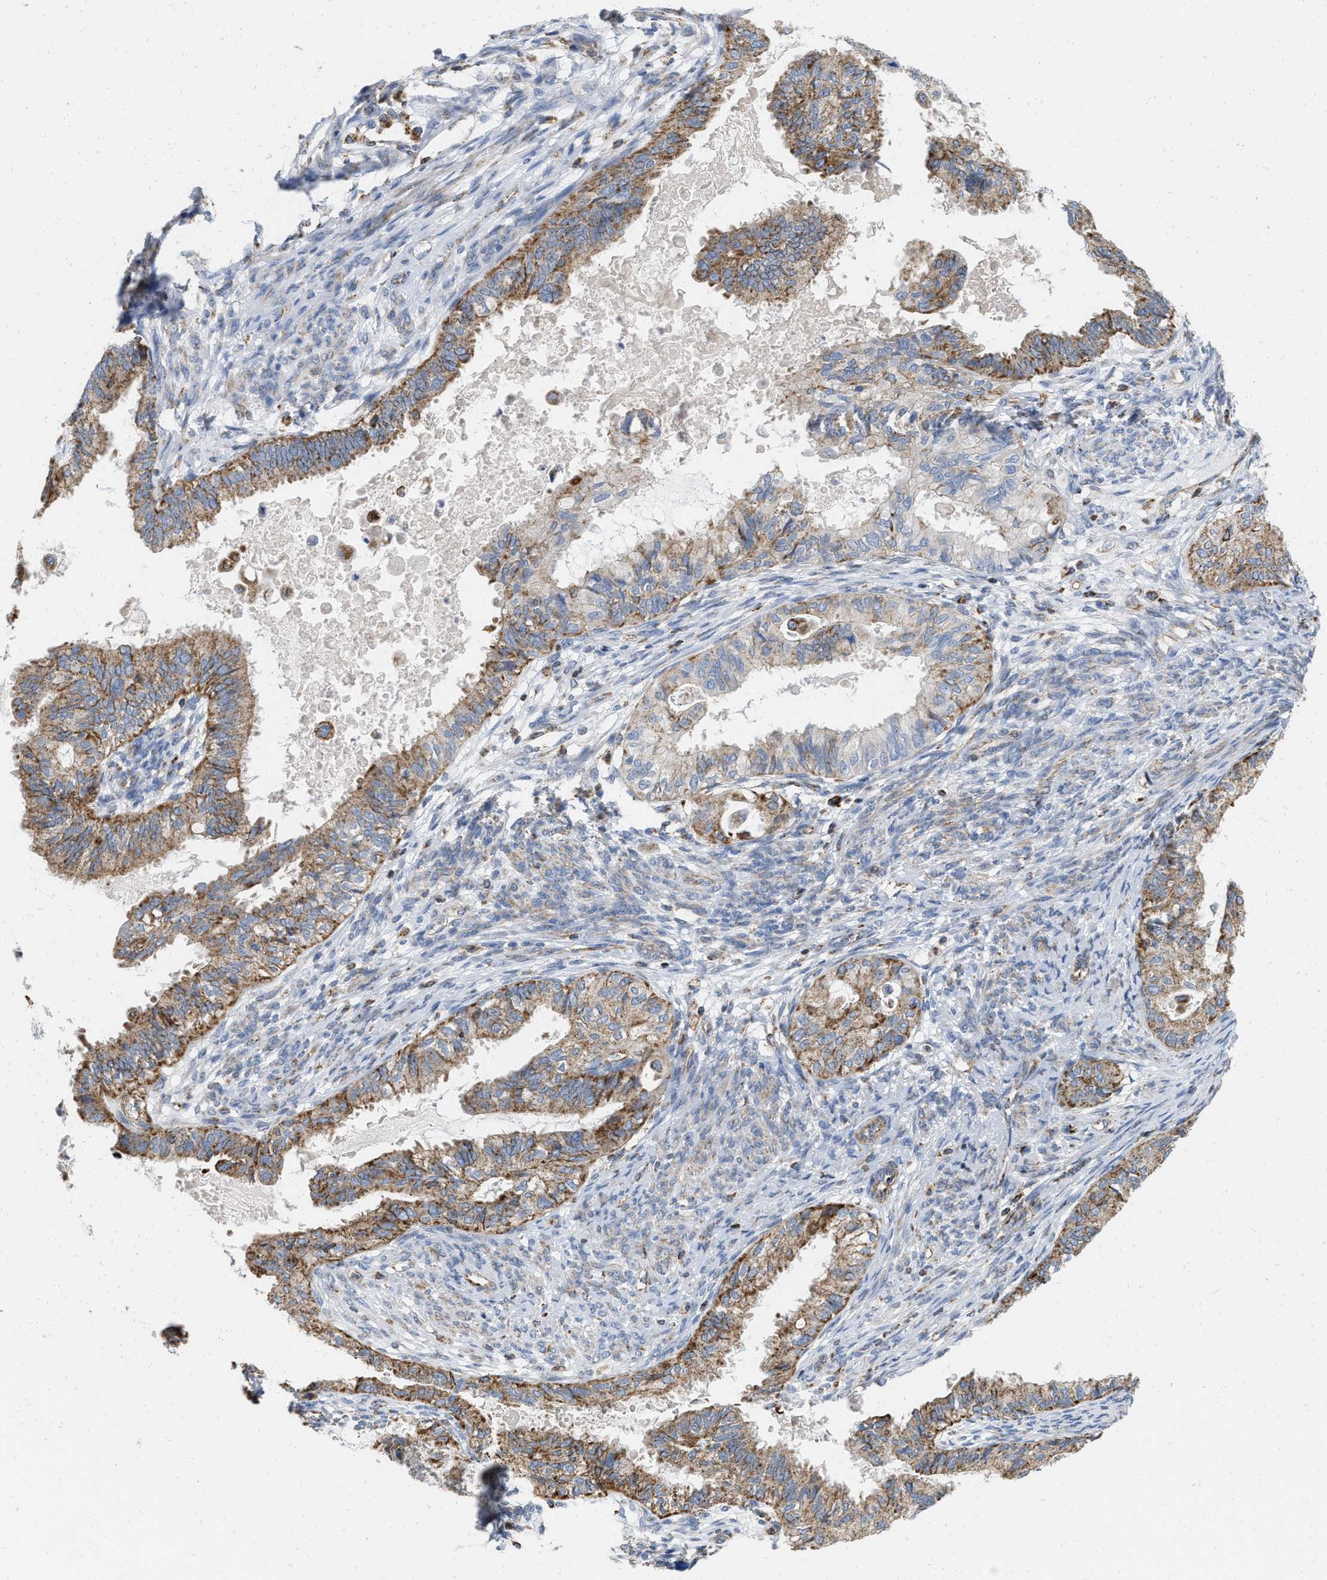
{"staining": {"intensity": "moderate", "quantity": ">75%", "location": "cytoplasmic/membranous"}, "tissue": "cervical cancer", "cell_type": "Tumor cells", "image_type": "cancer", "snomed": [{"axis": "morphology", "description": "Normal tissue, NOS"}, {"axis": "morphology", "description": "Adenocarcinoma, NOS"}, {"axis": "topography", "description": "Cervix"}, {"axis": "topography", "description": "Endometrium"}], "caption": "Immunohistochemical staining of human adenocarcinoma (cervical) displays medium levels of moderate cytoplasmic/membranous staining in about >75% of tumor cells.", "gene": "GRB10", "patient": {"sex": "female", "age": 86}}